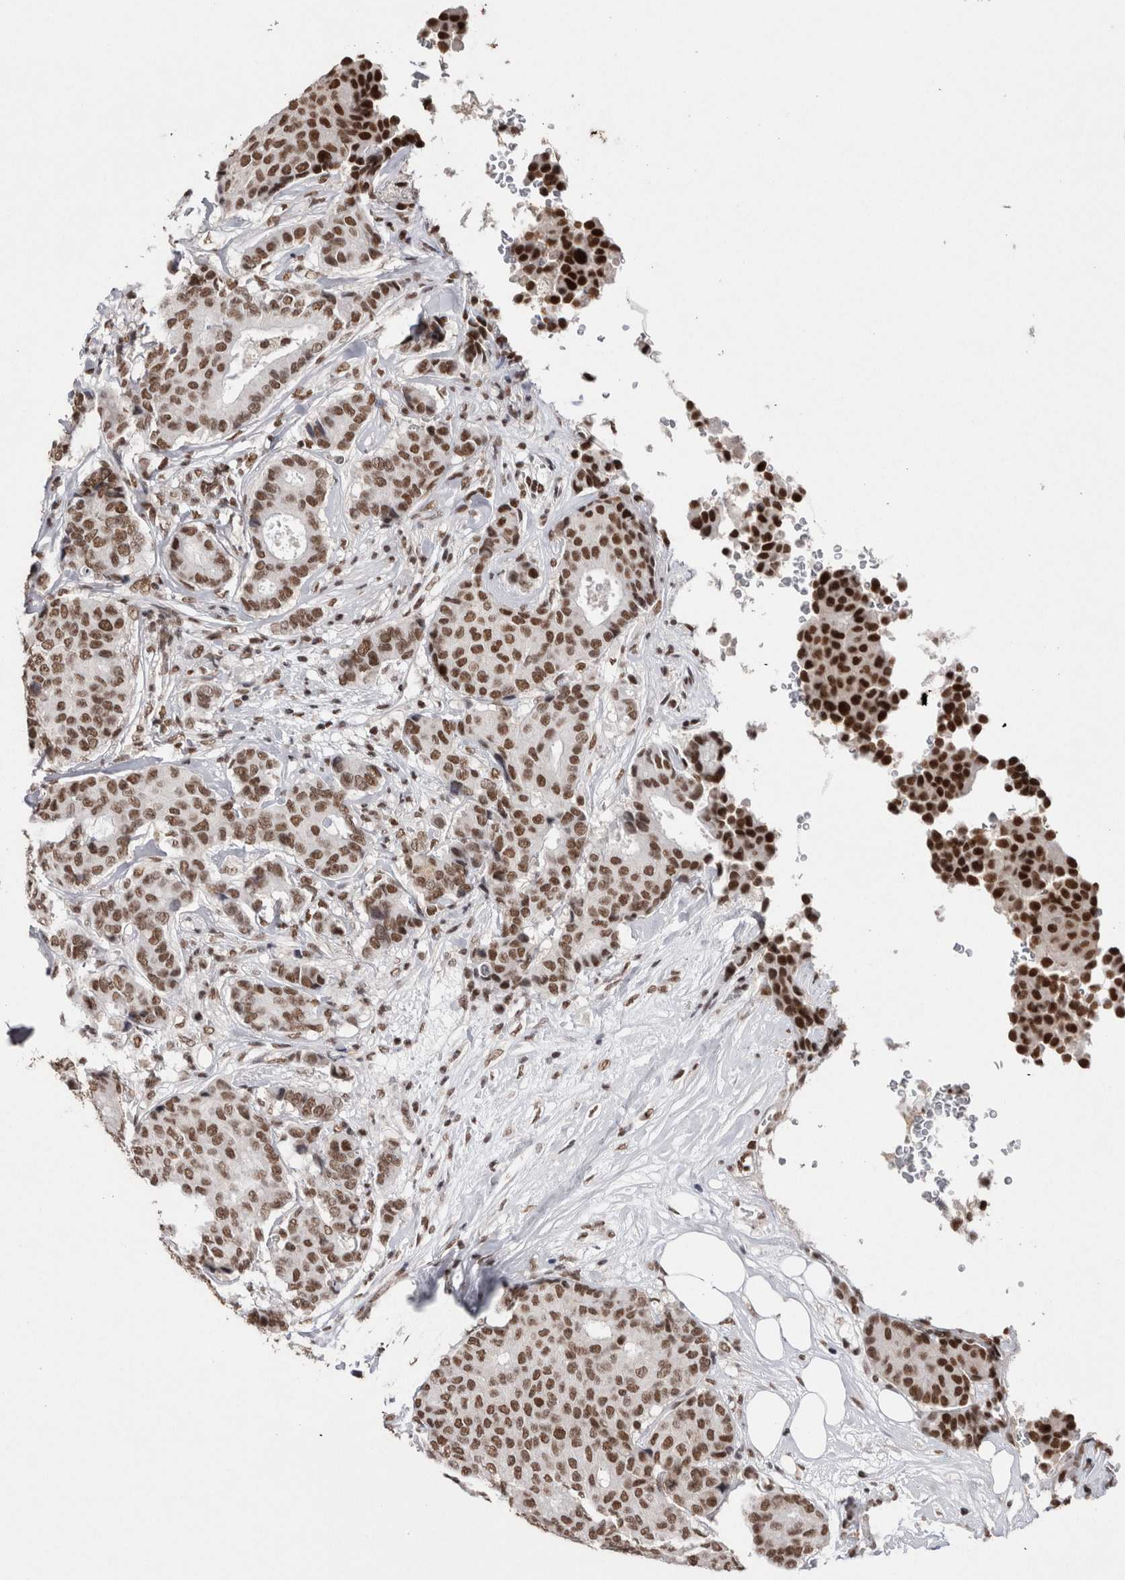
{"staining": {"intensity": "moderate", "quantity": ">75%", "location": "nuclear"}, "tissue": "breast cancer", "cell_type": "Tumor cells", "image_type": "cancer", "snomed": [{"axis": "morphology", "description": "Duct carcinoma"}, {"axis": "topography", "description": "Breast"}], "caption": "Immunohistochemical staining of human breast infiltrating ductal carcinoma exhibits moderate nuclear protein expression in about >75% of tumor cells.", "gene": "SMC1A", "patient": {"sex": "female", "age": 75}}